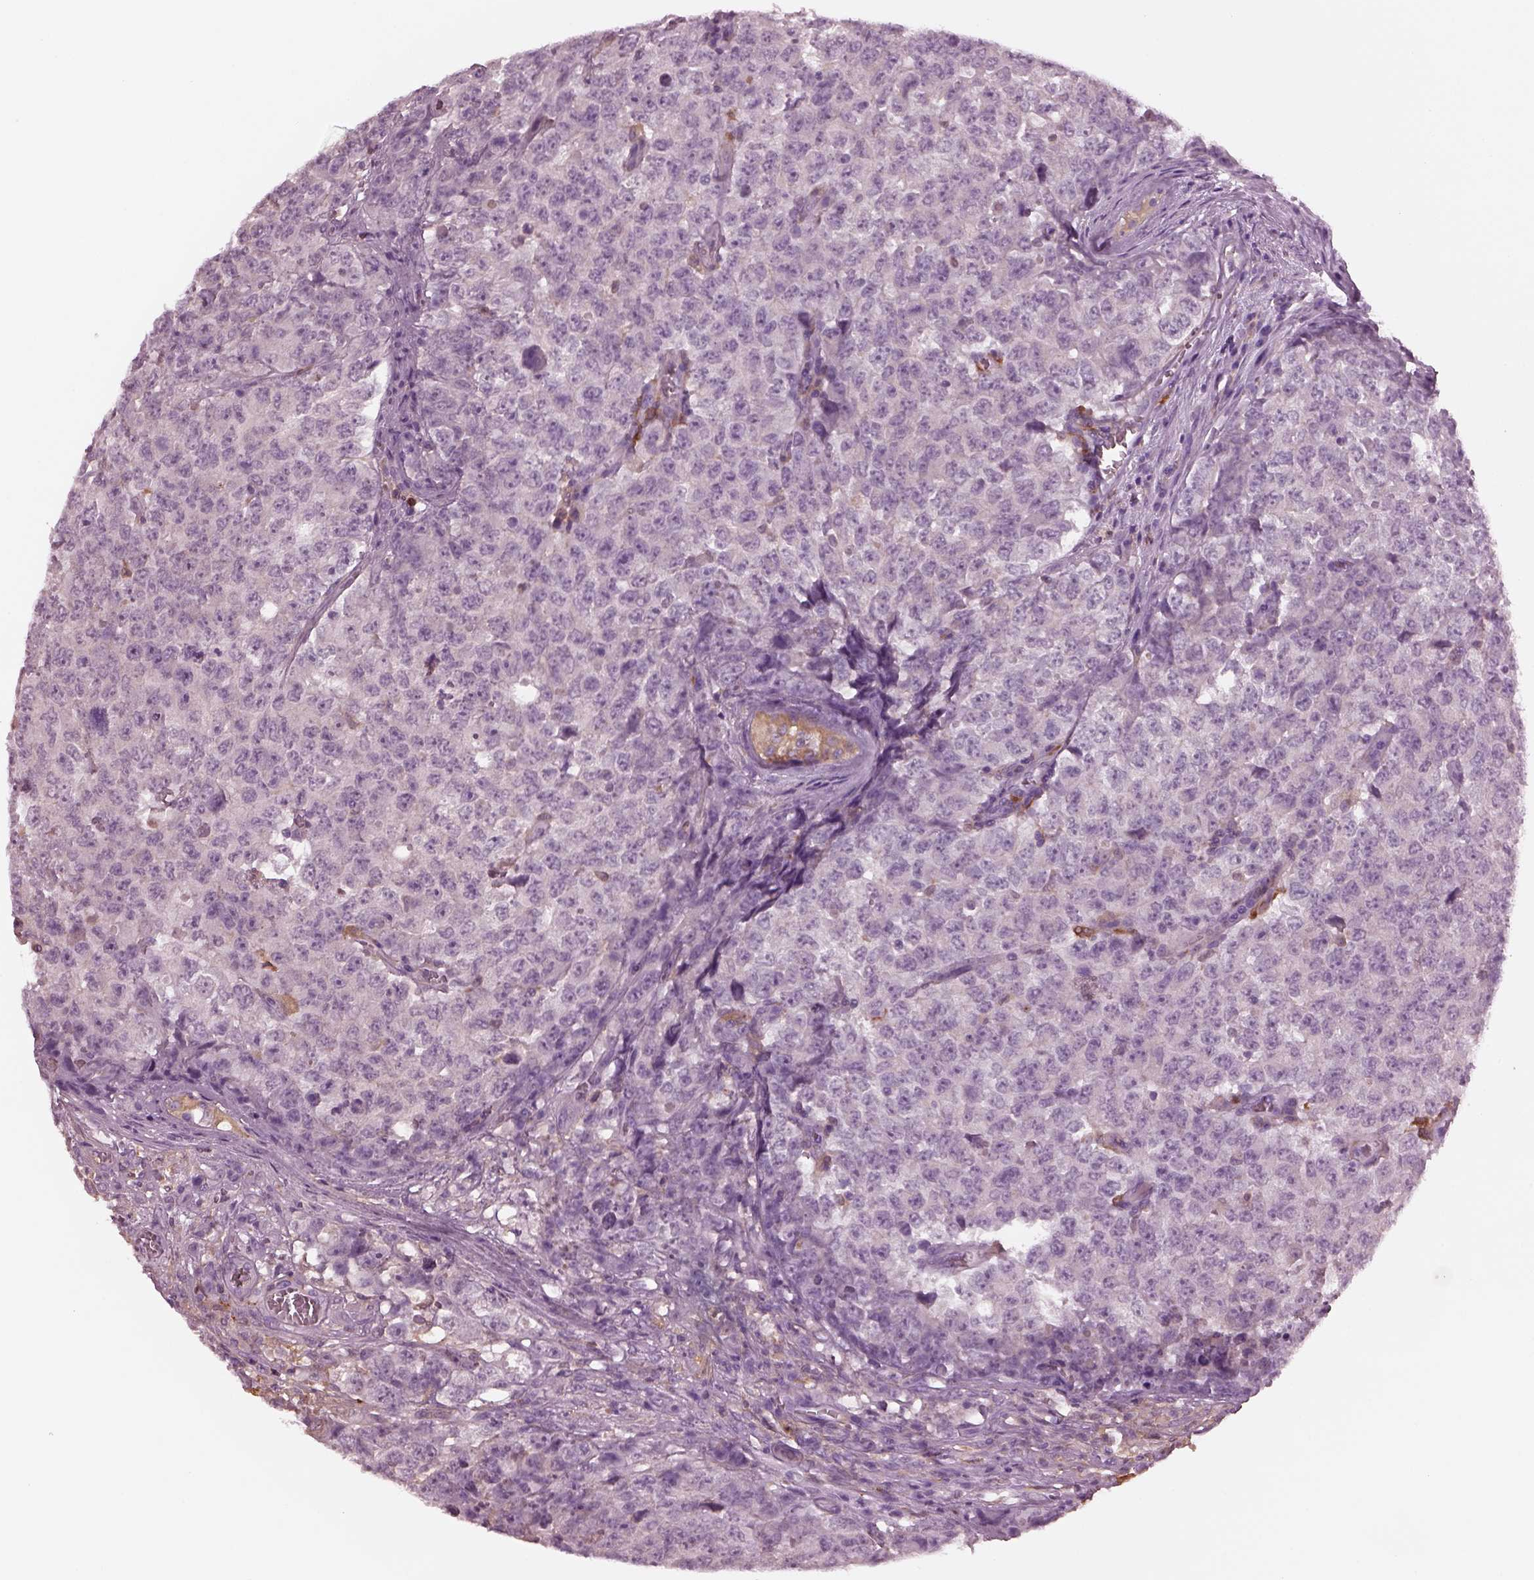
{"staining": {"intensity": "negative", "quantity": "none", "location": "none"}, "tissue": "testis cancer", "cell_type": "Tumor cells", "image_type": "cancer", "snomed": [{"axis": "morphology", "description": "Carcinoma, Embryonal, NOS"}, {"axis": "topography", "description": "Testis"}], "caption": "Tumor cells are negative for brown protein staining in testis embryonal carcinoma.", "gene": "SHTN1", "patient": {"sex": "male", "age": 23}}